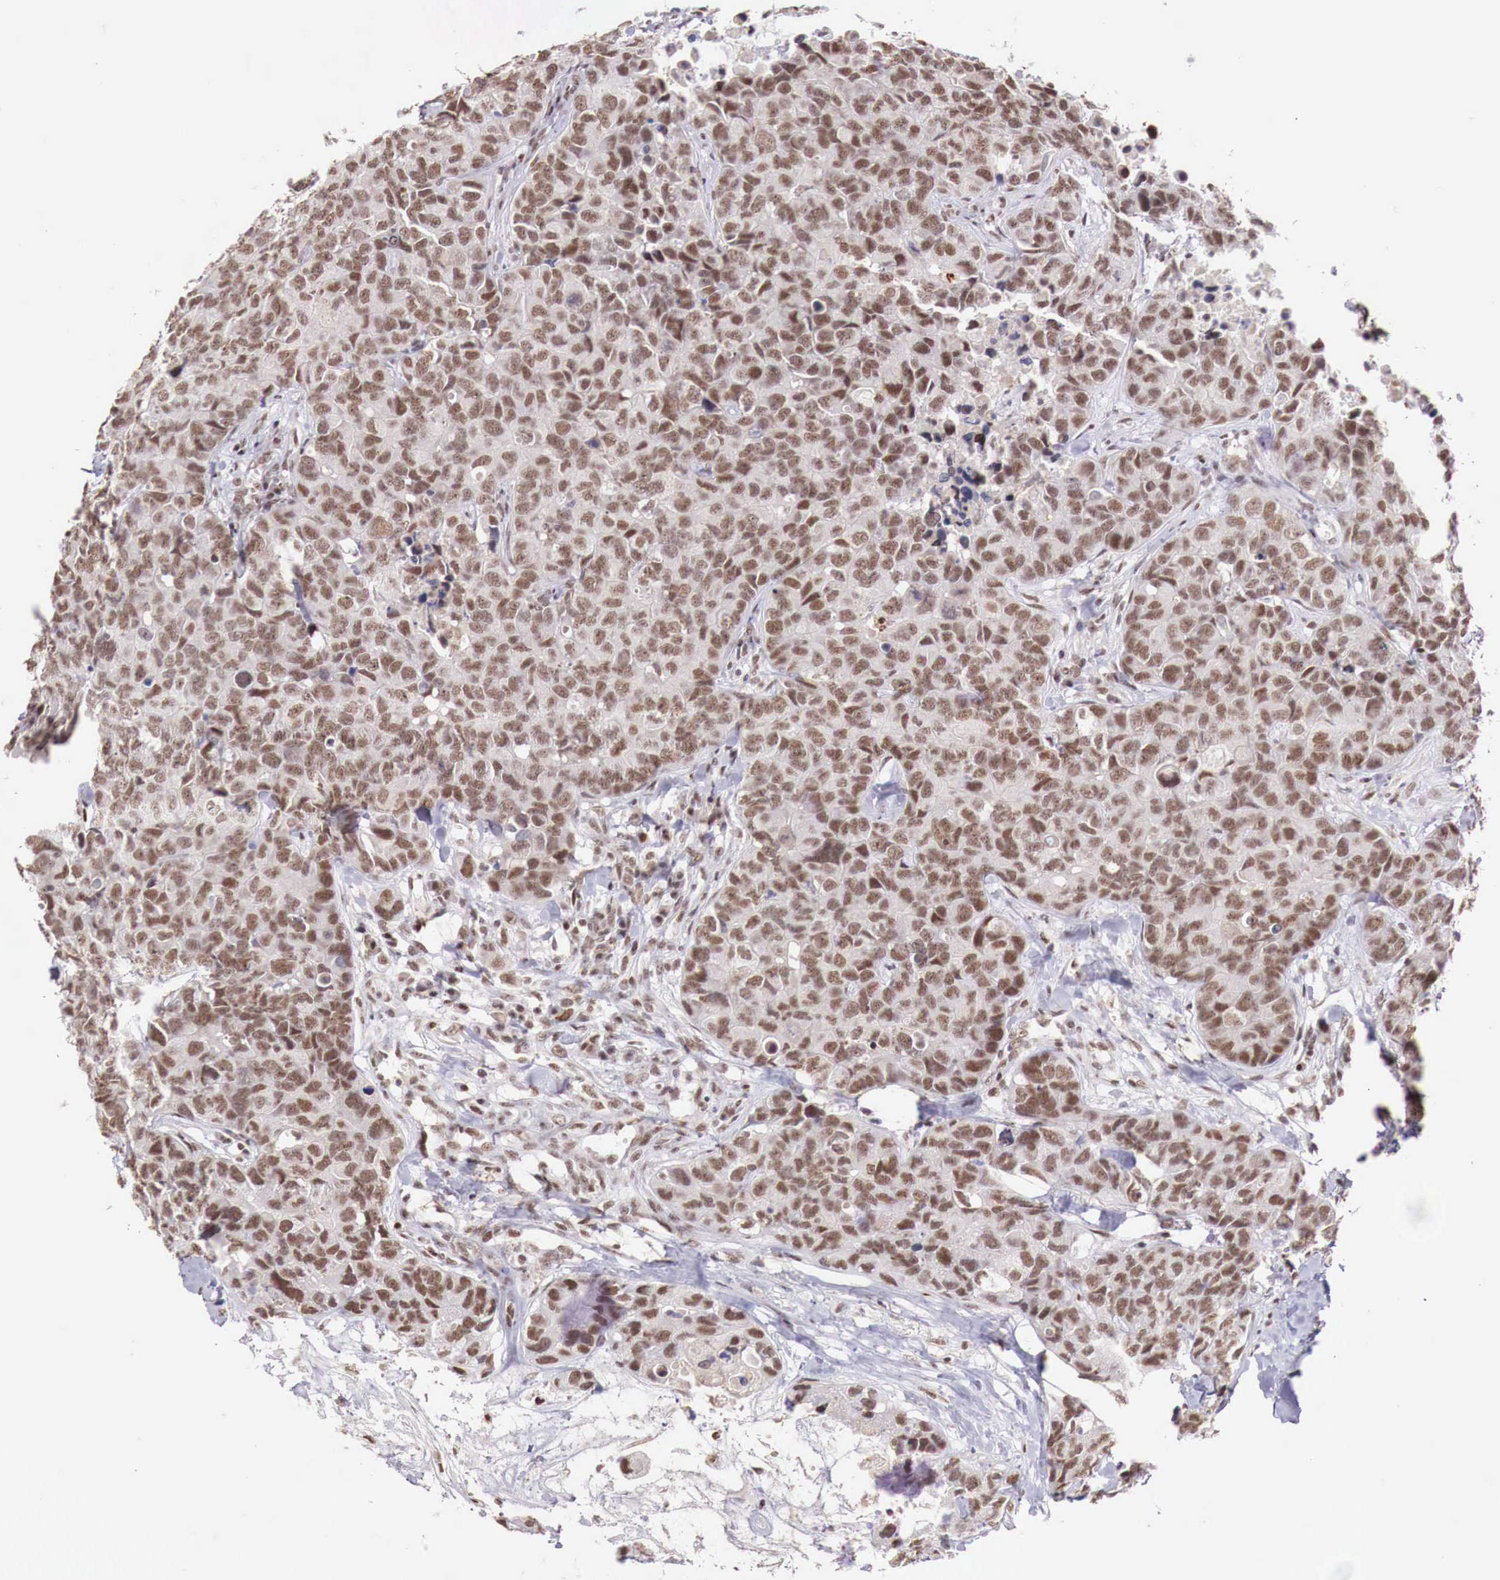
{"staining": {"intensity": "moderate", "quantity": ">75%", "location": "cytoplasmic/membranous,nuclear"}, "tissue": "breast cancer", "cell_type": "Tumor cells", "image_type": "cancer", "snomed": [{"axis": "morphology", "description": "Duct carcinoma"}, {"axis": "topography", "description": "Breast"}], "caption": "Moderate cytoplasmic/membranous and nuclear protein staining is seen in approximately >75% of tumor cells in breast infiltrating ductal carcinoma.", "gene": "FOXP2", "patient": {"sex": "female", "age": 91}}